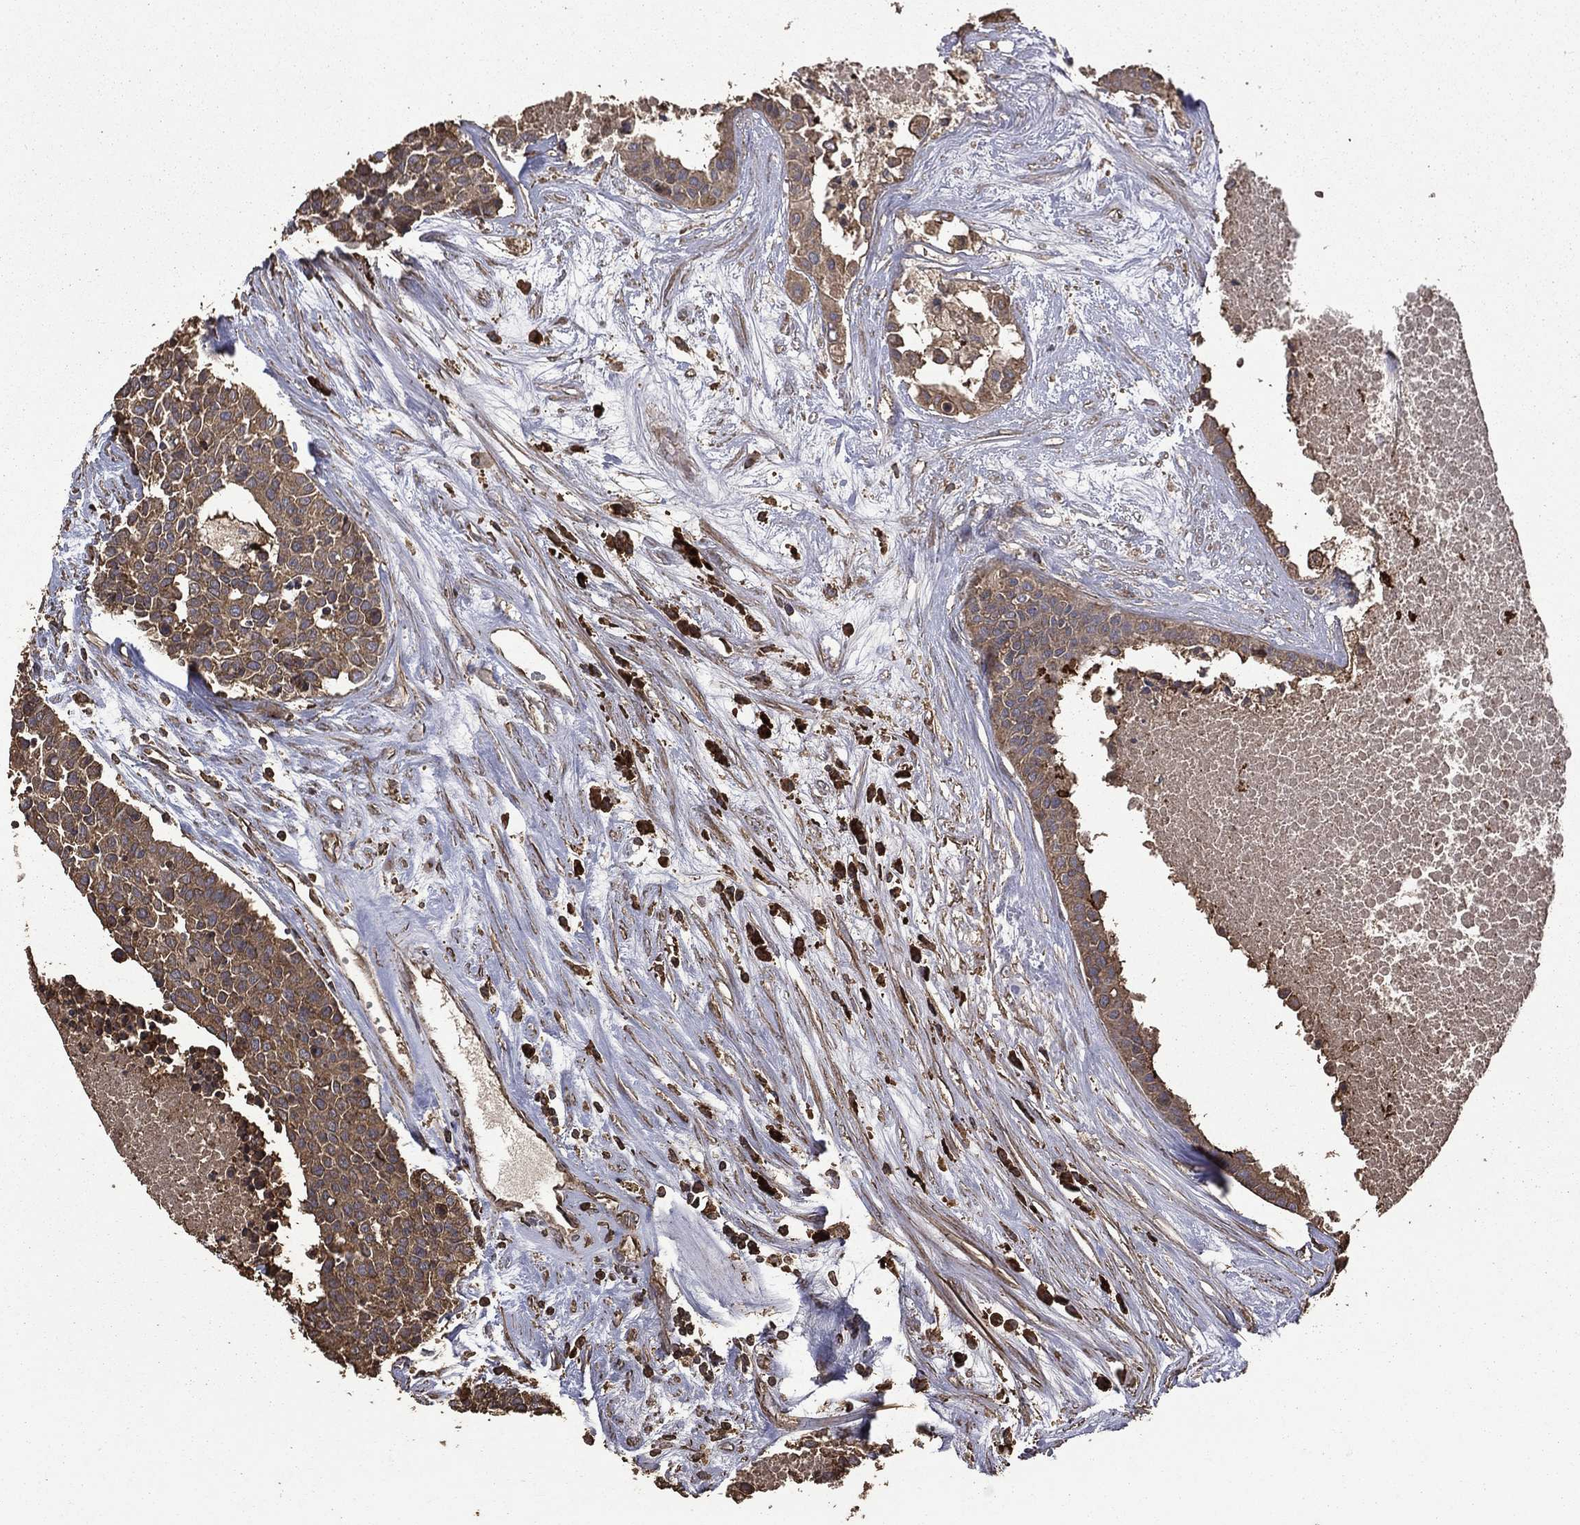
{"staining": {"intensity": "moderate", "quantity": ">75%", "location": "cytoplasmic/membranous"}, "tissue": "carcinoid", "cell_type": "Tumor cells", "image_type": "cancer", "snomed": [{"axis": "morphology", "description": "Carcinoid, malignant, NOS"}, {"axis": "topography", "description": "Colon"}], "caption": "Tumor cells display medium levels of moderate cytoplasmic/membranous expression in about >75% of cells in carcinoid.", "gene": "METTL27", "patient": {"sex": "male", "age": 81}}